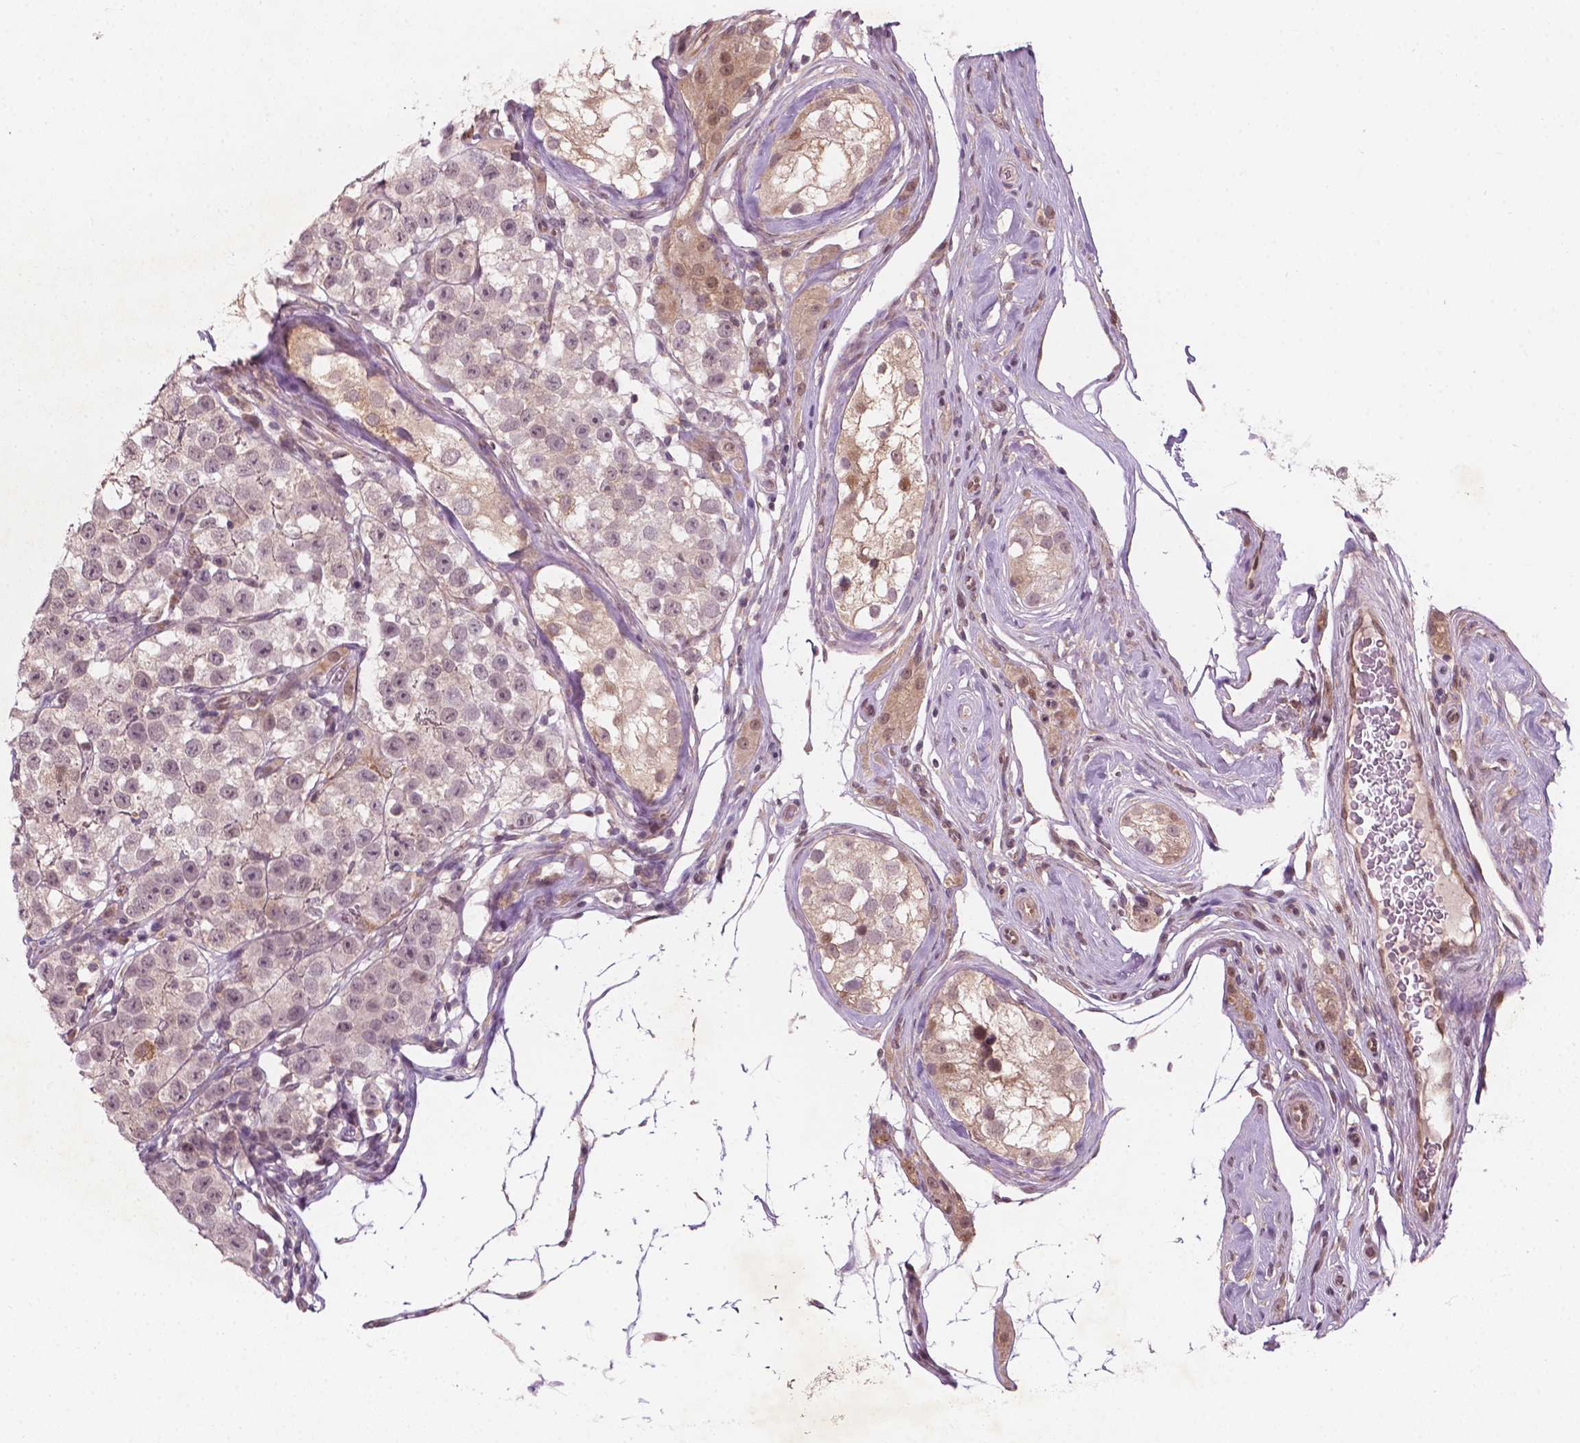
{"staining": {"intensity": "moderate", "quantity": "<25%", "location": "cytoplasmic/membranous,nuclear"}, "tissue": "testis cancer", "cell_type": "Tumor cells", "image_type": "cancer", "snomed": [{"axis": "morphology", "description": "Seminoma, NOS"}, {"axis": "topography", "description": "Testis"}], "caption": "This micrograph shows IHC staining of seminoma (testis), with low moderate cytoplasmic/membranous and nuclear staining in about <25% of tumor cells.", "gene": "NFAT5", "patient": {"sex": "male", "age": 34}}